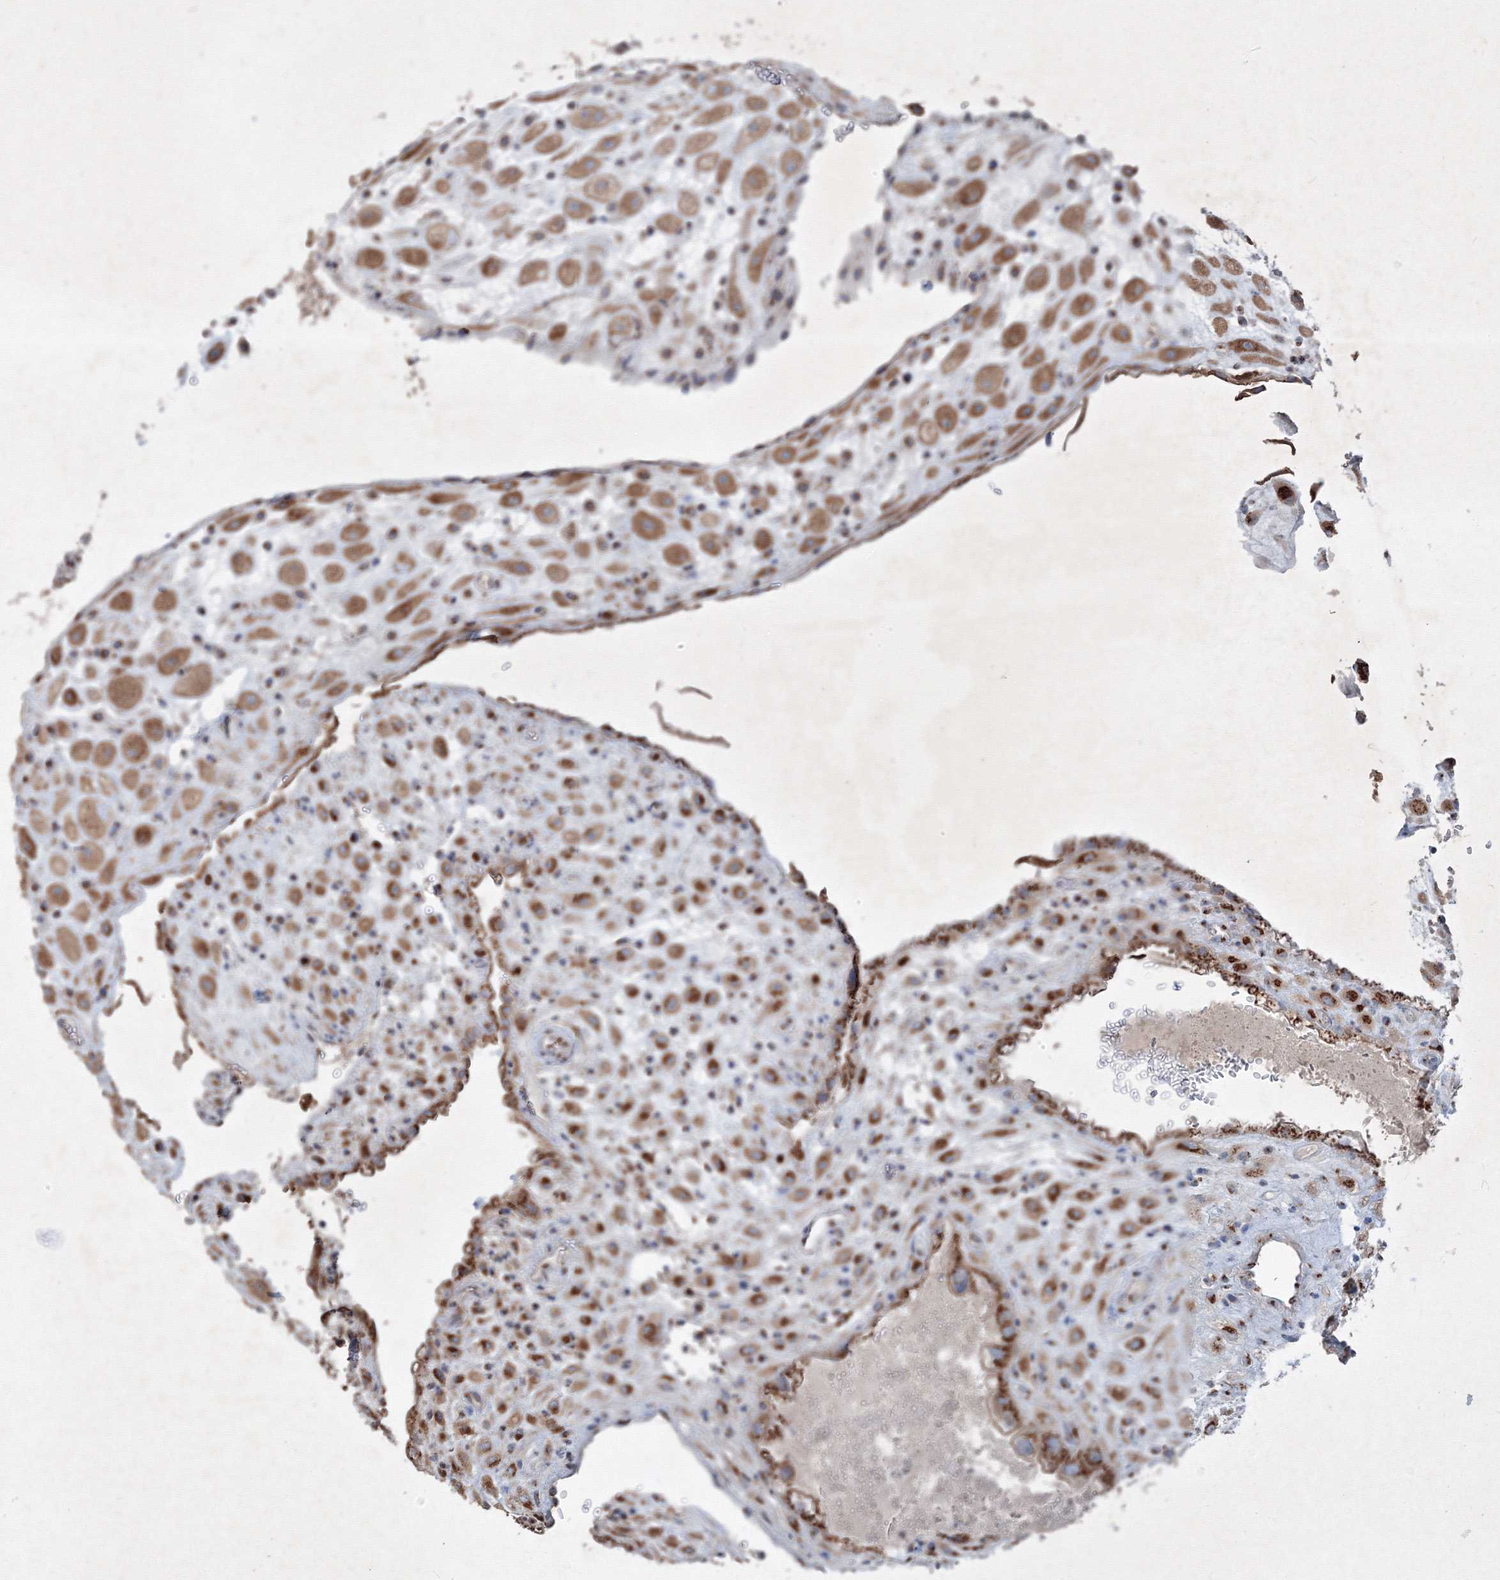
{"staining": {"intensity": "moderate", "quantity": ">75%", "location": "cytoplasmic/membranous"}, "tissue": "placenta", "cell_type": "Decidual cells", "image_type": "normal", "snomed": [{"axis": "morphology", "description": "Normal tissue, NOS"}, {"axis": "topography", "description": "Placenta"}], "caption": "Moderate cytoplasmic/membranous expression is identified in approximately >75% of decidual cells in normal placenta. (DAB IHC, brown staining for protein, blue staining for nuclei).", "gene": "IFNAR1", "patient": {"sex": "female", "age": 35}}